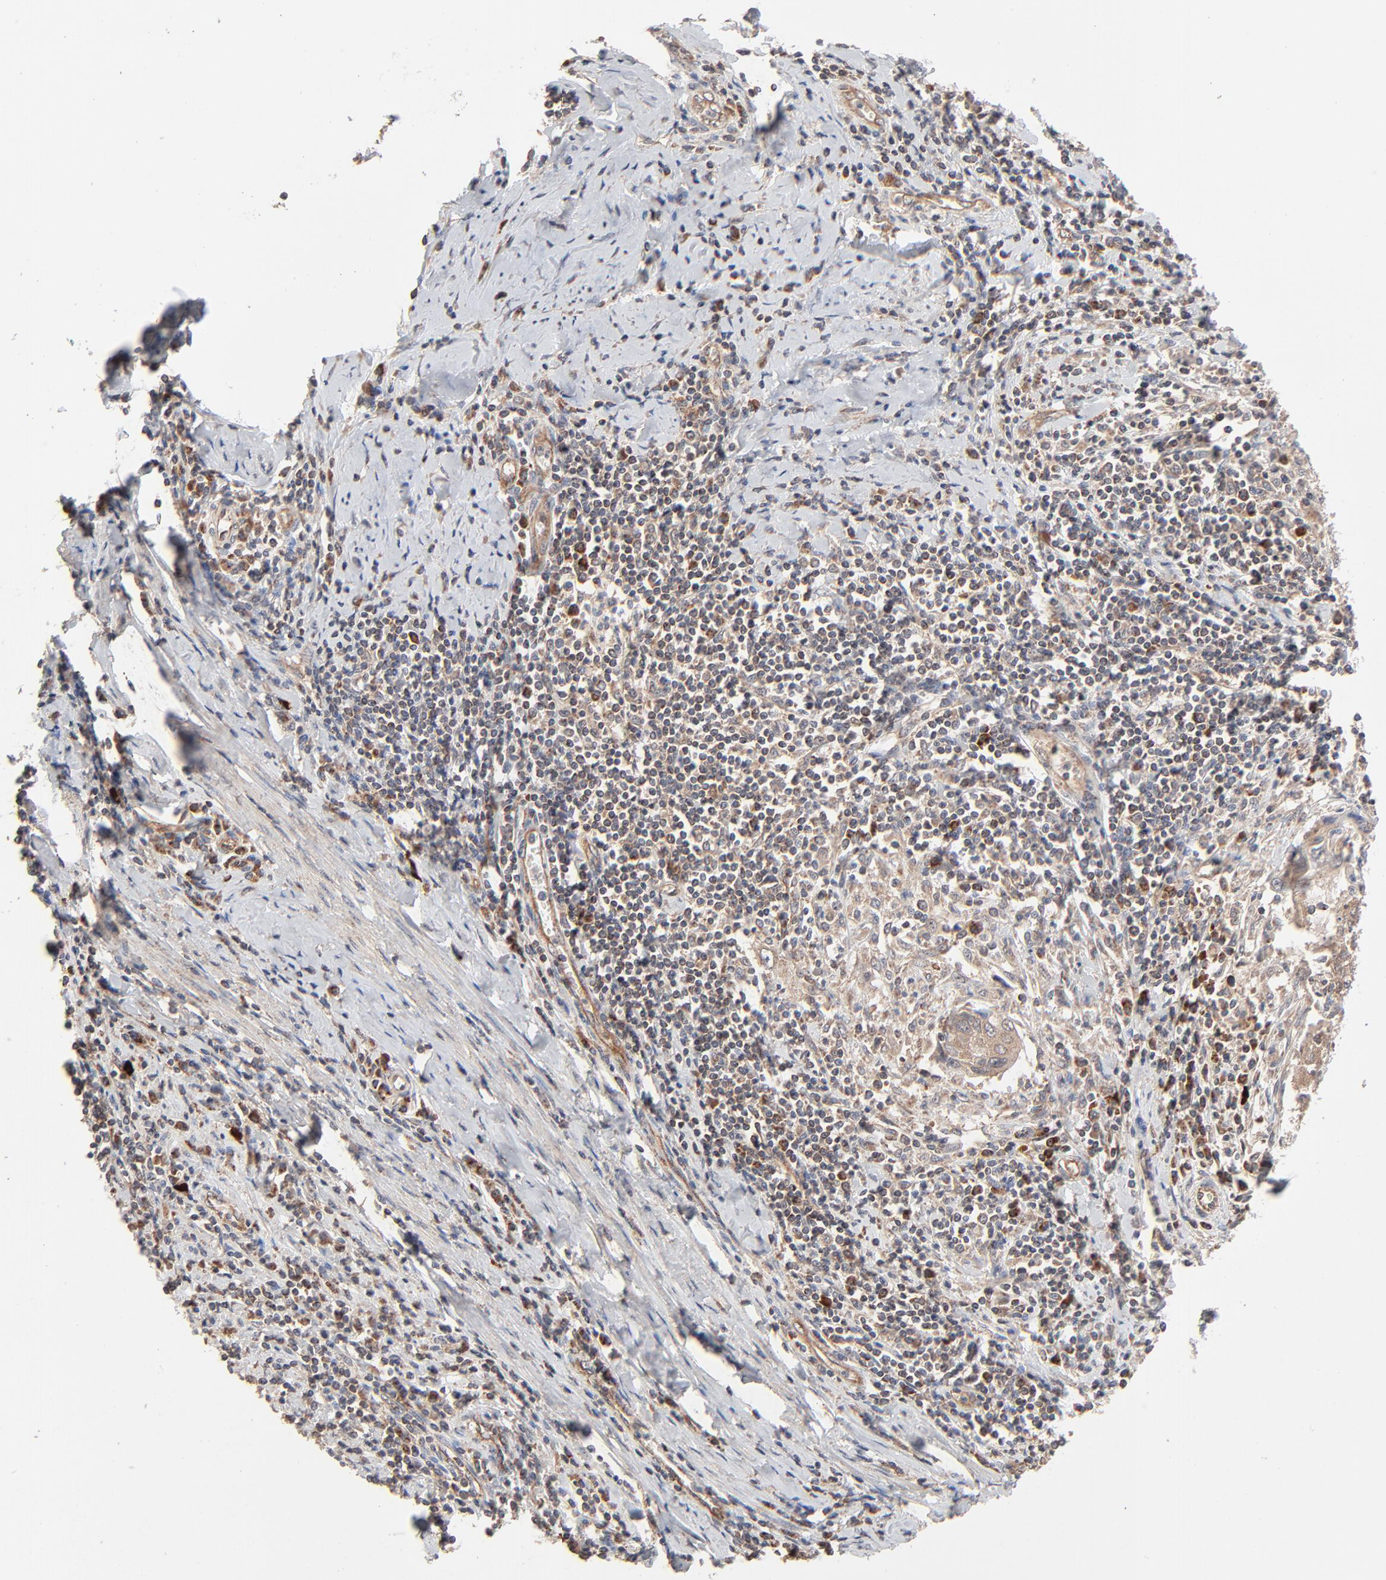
{"staining": {"intensity": "moderate", "quantity": ">75%", "location": "cytoplasmic/membranous"}, "tissue": "cervical cancer", "cell_type": "Tumor cells", "image_type": "cancer", "snomed": [{"axis": "morphology", "description": "Squamous cell carcinoma, NOS"}, {"axis": "topography", "description": "Cervix"}], "caption": "IHC (DAB (3,3'-diaminobenzidine)) staining of human cervical cancer reveals moderate cytoplasmic/membranous protein expression in about >75% of tumor cells.", "gene": "ABLIM3", "patient": {"sex": "female", "age": 53}}